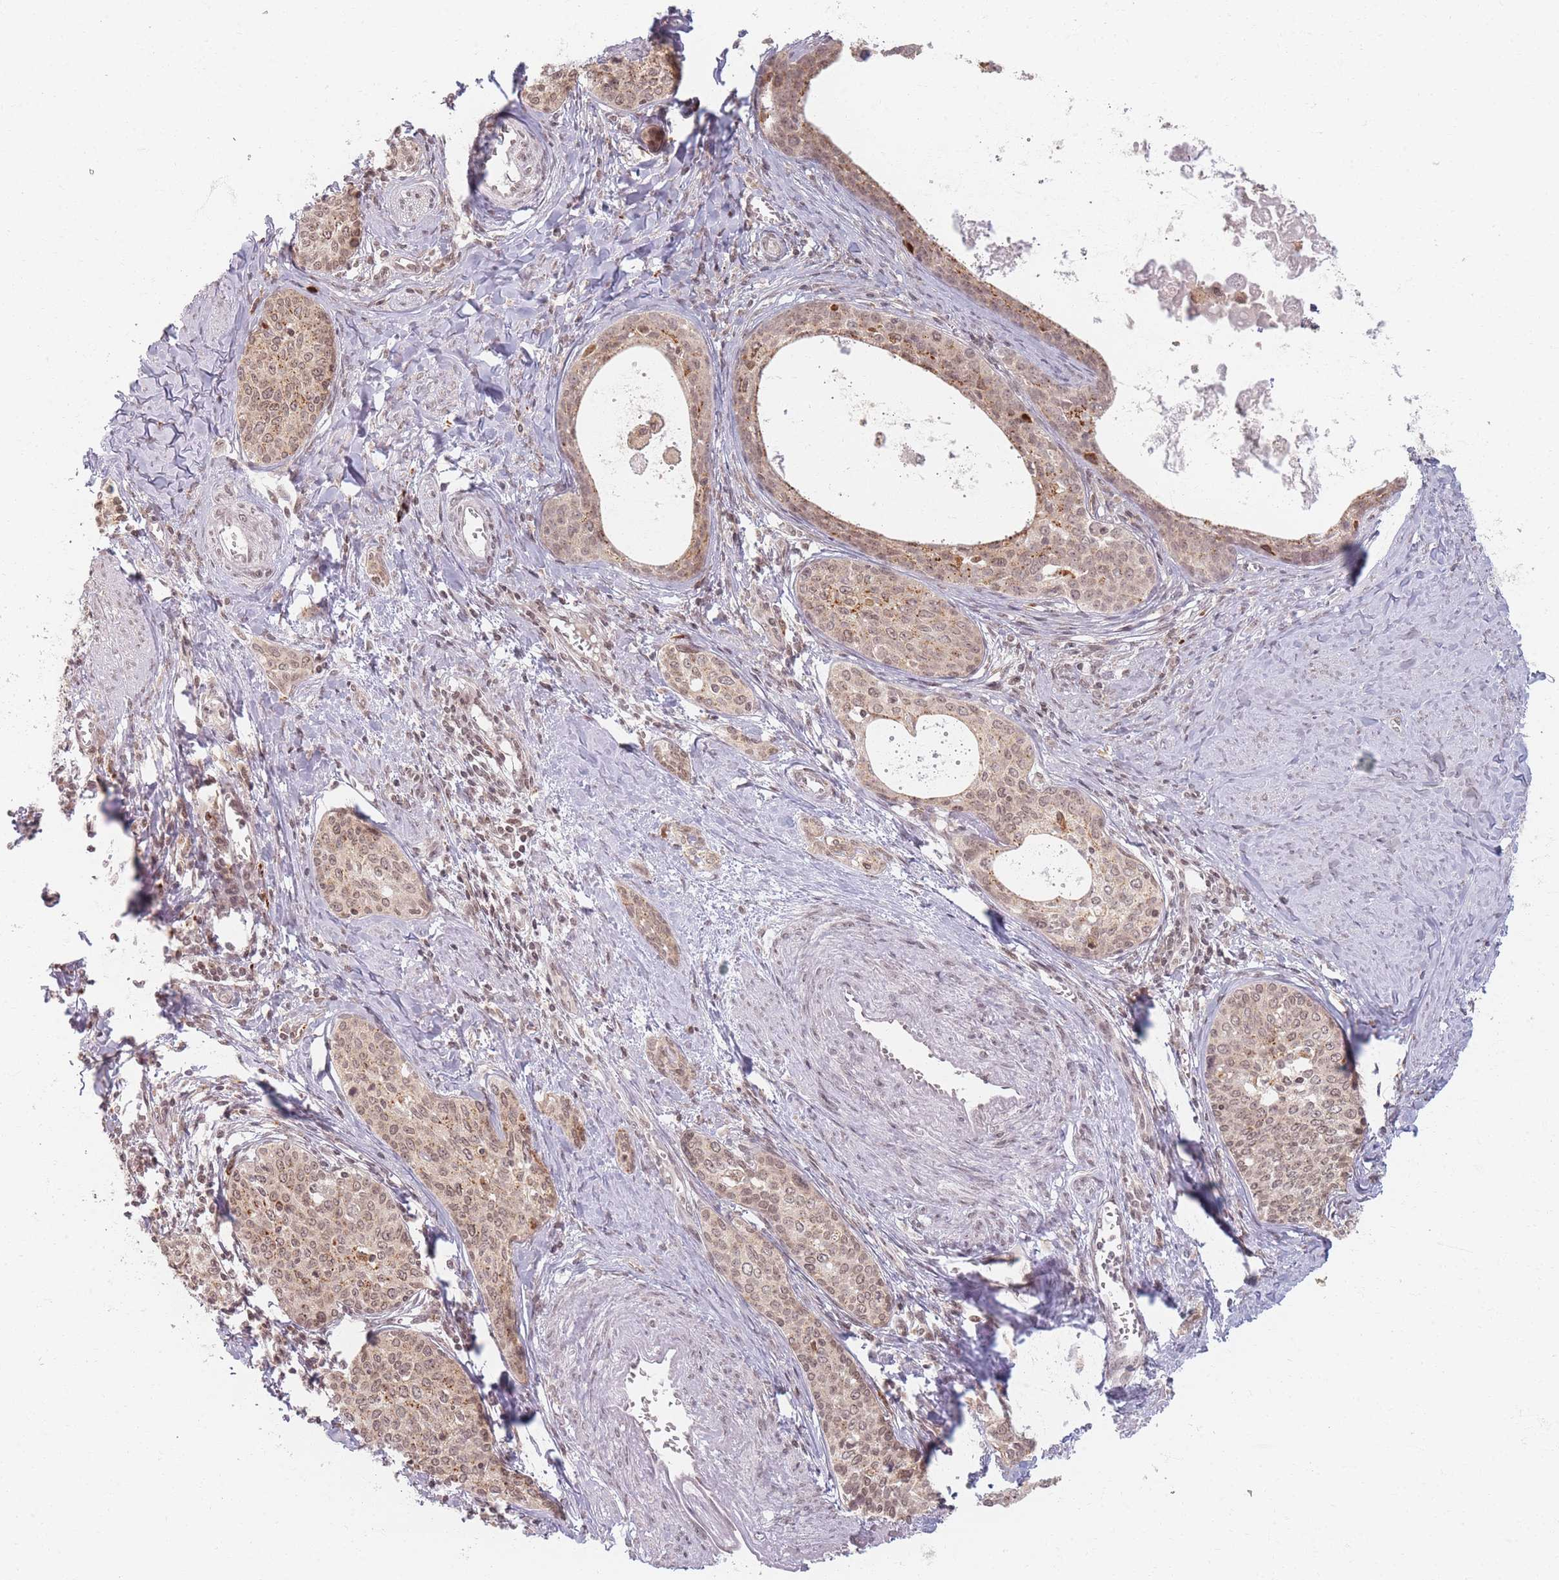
{"staining": {"intensity": "moderate", "quantity": ">75%", "location": "cytoplasmic/membranous,nuclear"}, "tissue": "cervical cancer", "cell_type": "Tumor cells", "image_type": "cancer", "snomed": [{"axis": "morphology", "description": "Squamous cell carcinoma, NOS"}, {"axis": "morphology", "description": "Adenocarcinoma, NOS"}, {"axis": "topography", "description": "Cervix"}], "caption": "Protein analysis of cervical cancer tissue reveals moderate cytoplasmic/membranous and nuclear staining in approximately >75% of tumor cells. (IHC, brightfield microscopy, high magnification).", "gene": "SPATA45", "patient": {"sex": "female", "age": 52}}